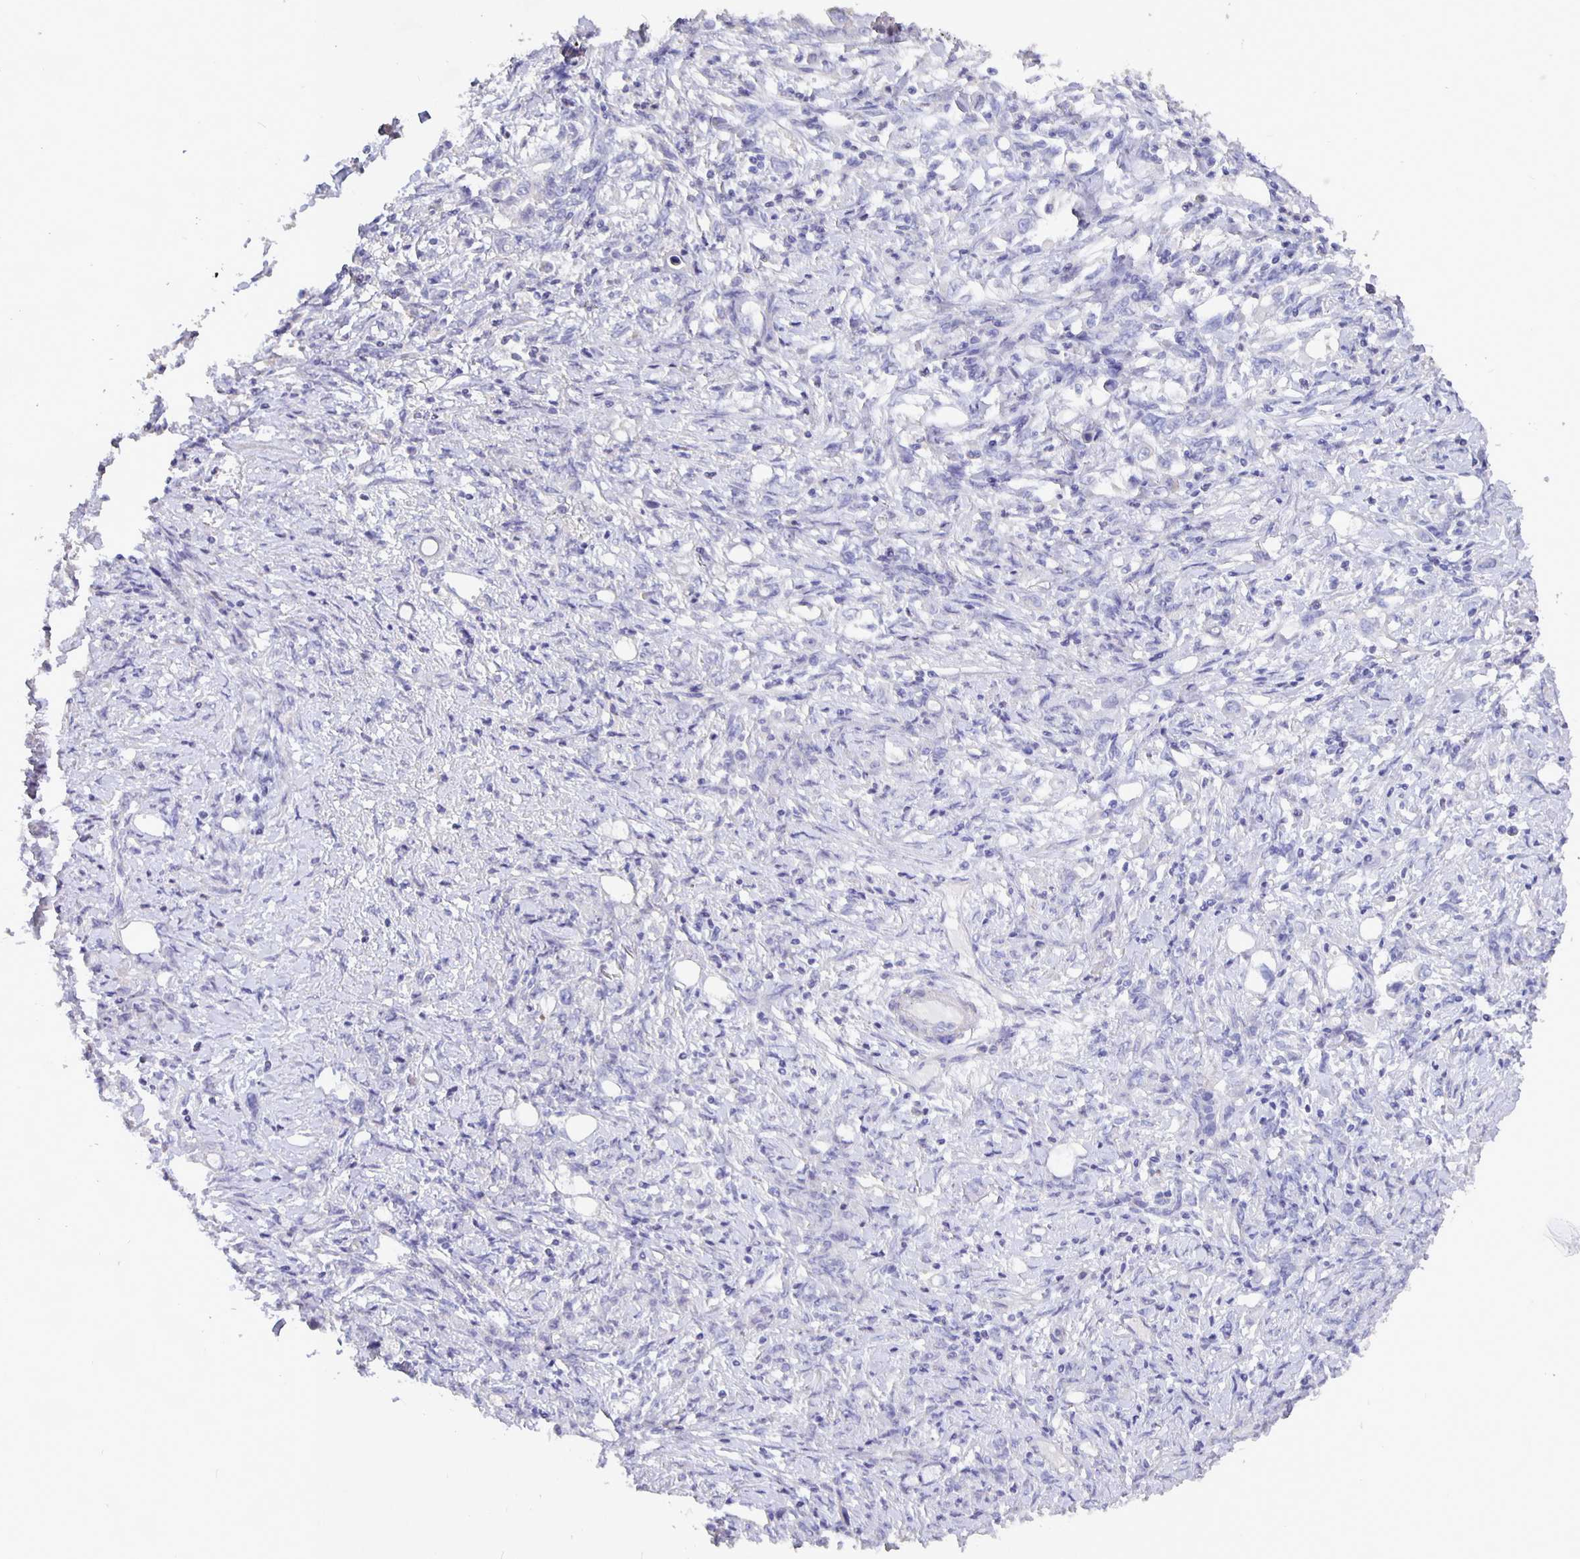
{"staining": {"intensity": "negative", "quantity": "none", "location": "none"}, "tissue": "stomach cancer", "cell_type": "Tumor cells", "image_type": "cancer", "snomed": [{"axis": "morphology", "description": "Adenocarcinoma, NOS"}, {"axis": "topography", "description": "Stomach"}], "caption": "DAB (3,3'-diaminobenzidine) immunohistochemical staining of human stomach cancer (adenocarcinoma) demonstrates no significant positivity in tumor cells.", "gene": "CFAP74", "patient": {"sex": "female", "age": 79}}